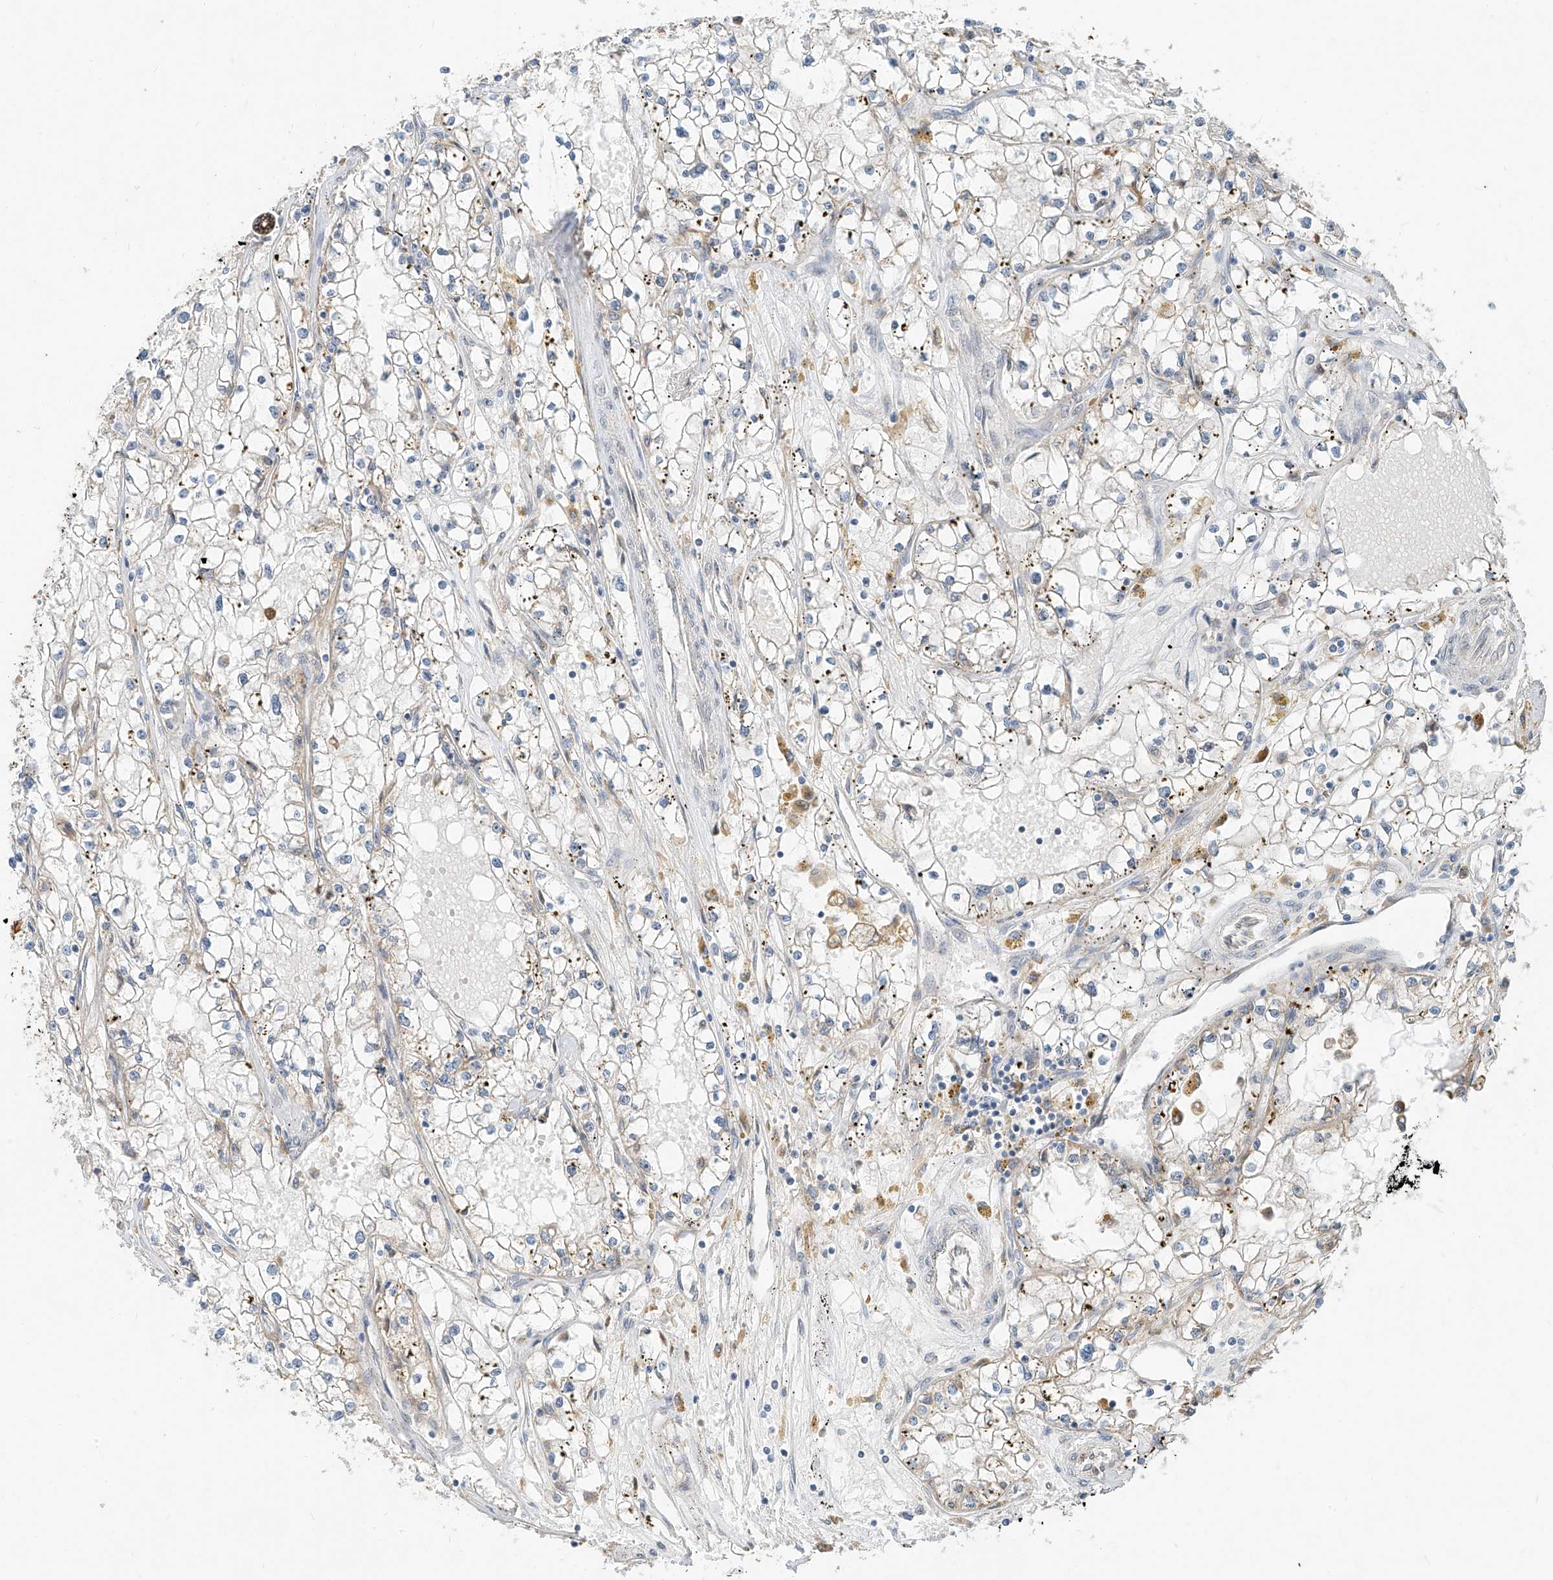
{"staining": {"intensity": "moderate", "quantity": "<25%", "location": "cytoplasmic/membranous"}, "tissue": "renal cancer", "cell_type": "Tumor cells", "image_type": "cancer", "snomed": [{"axis": "morphology", "description": "Adenocarcinoma, NOS"}, {"axis": "topography", "description": "Kidney"}], "caption": "A high-resolution image shows immunohistochemistry (IHC) staining of renal cancer, which shows moderate cytoplasmic/membranous positivity in about <25% of tumor cells.", "gene": "STX19", "patient": {"sex": "male", "age": 56}}